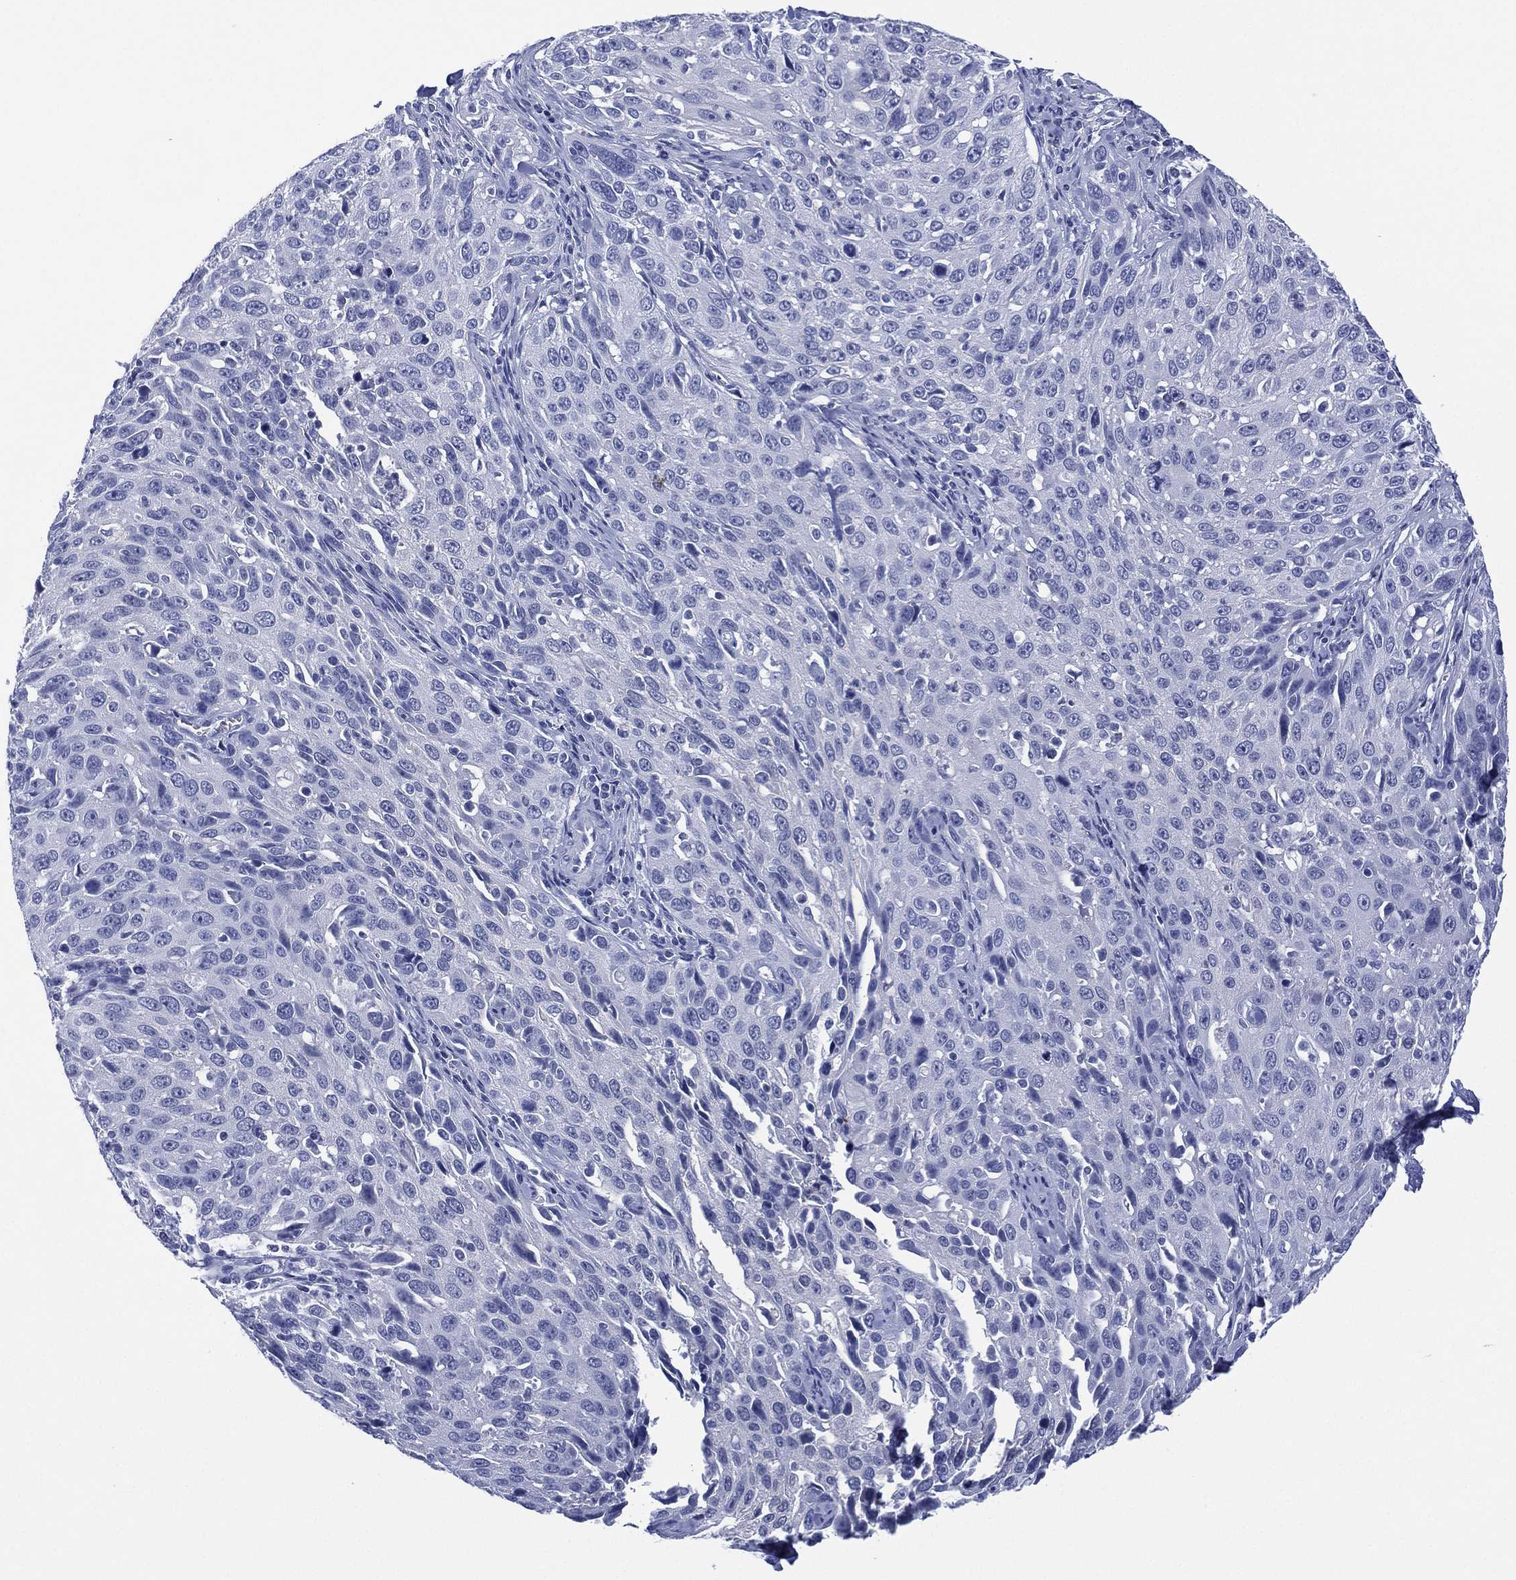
{"staining": {"intensity": "negative", "quantity": "none", "location": "none"}, "tissue": "cervical cancer", "cell_type": "Tumor cells", "image_type": "cancer", "snomed": [{"axis": "morphology", "description": "Squamous cell carcinoma, NOS"}, {"axis": "topography", "description": "Cervix"}], "caption": "This histopathology image is of cervical cancer (squamous cell carcinoma) stained with IHC to label a protein in brown with the nuclei are counter-stained blue. There is no expression in tumor cells. The staining was performed using DAB to visualize the protein expression in brown, while the nuclei were stained in blue with hematoxylin (Magnification: 20x).", "gene": "DSG1", "patient": {"sex": "female", "age": 26}}